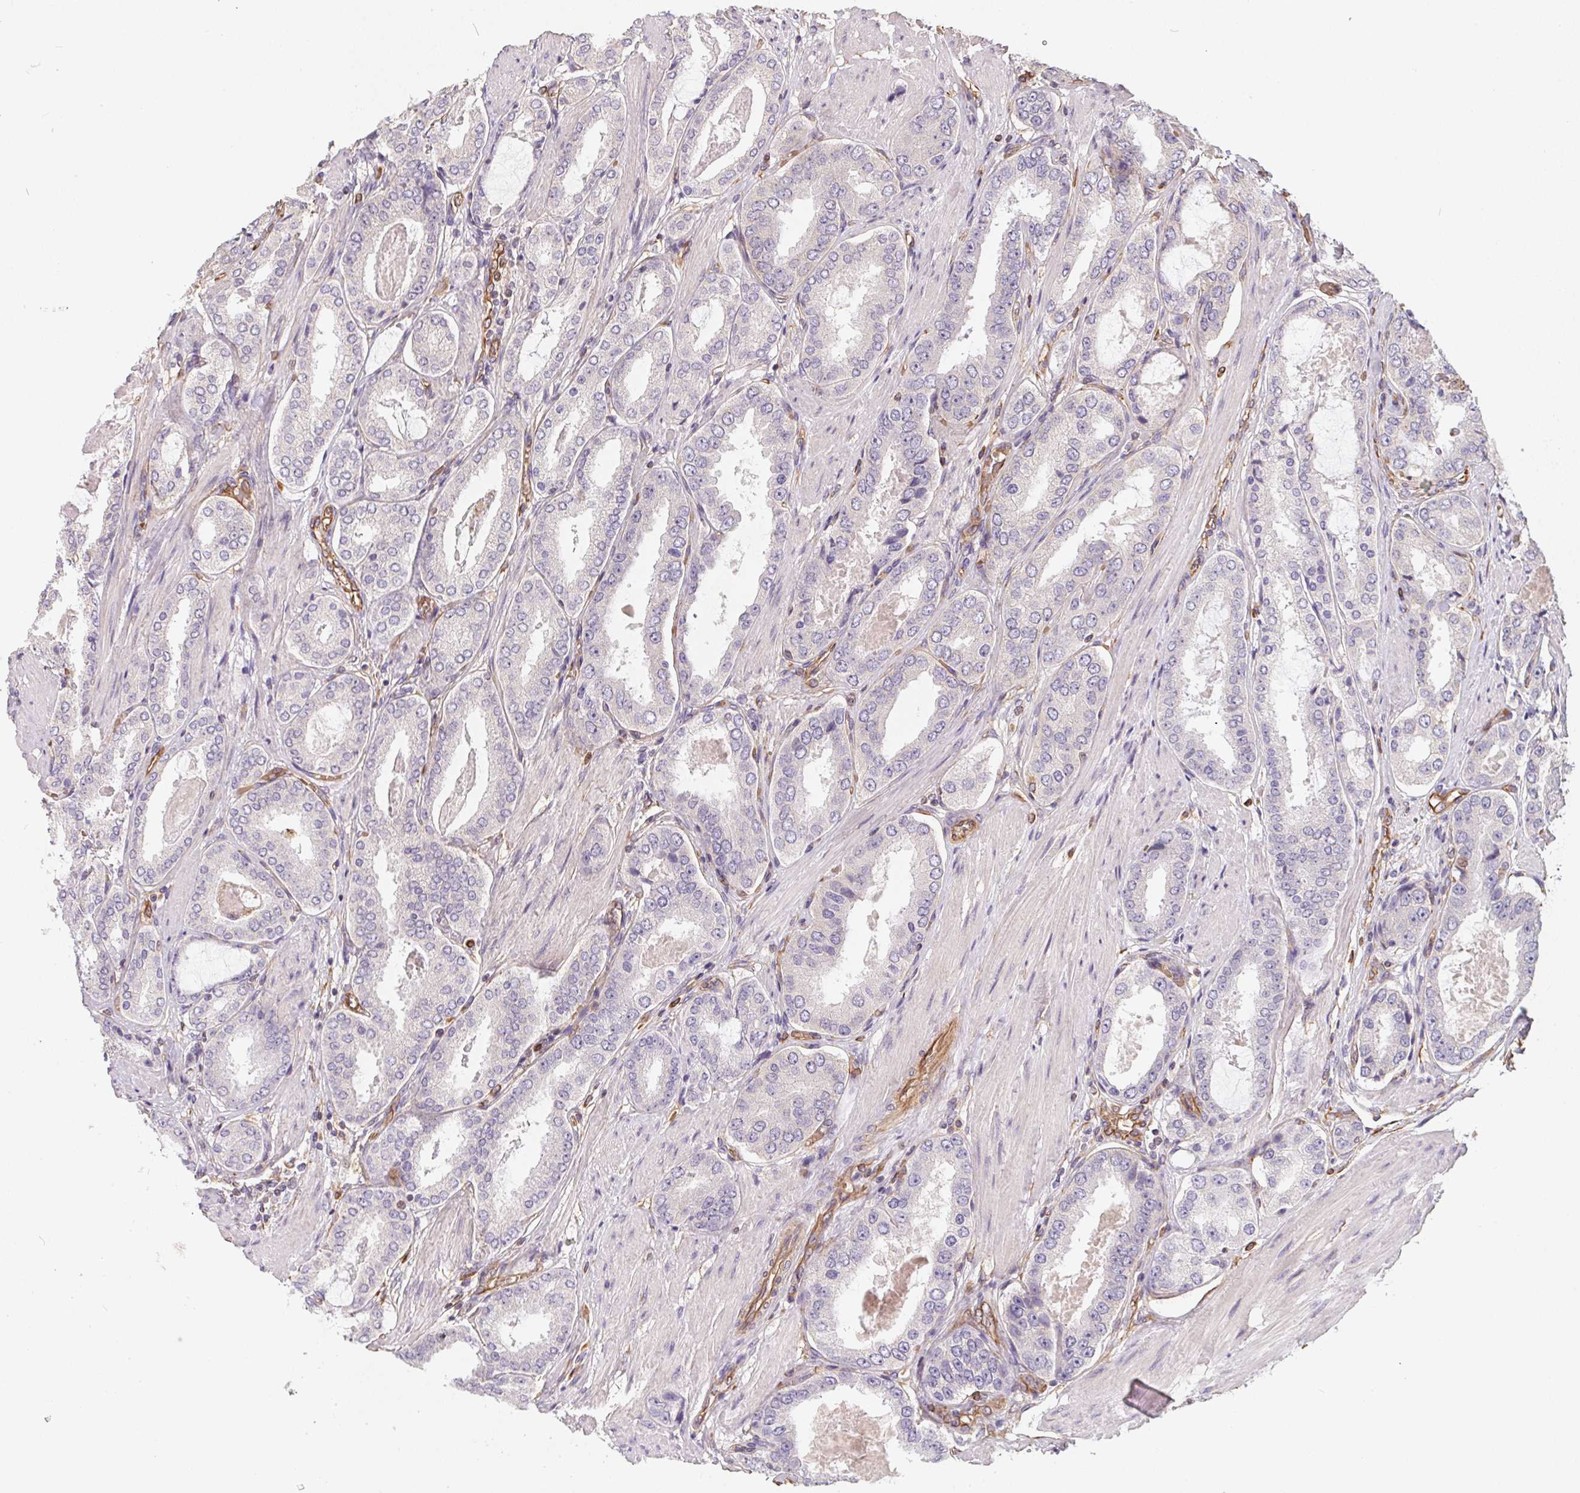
{"staining": {"intensity": "negative", "quantity": "none", "location": "none"}, "tissue": "prostate cancer", "cell_type": "Tumor cells", "image_type": "cancer", "snomed": [{"axis": "morphology", "description": "Adenocarcinoma, High grade"}, {"axis": "topography", "description": "Prostate"}], "caption": "Immunohistochemical staining of human prostate cancer (high-grade adenocarcinoma) reveals no significant staining in tumor cells. (Immunohistochemistry (ihc), brightfield microscopy, high magnification).", "gene": "TBKBP1", "patient": {"sex": "male", "age": 63}}